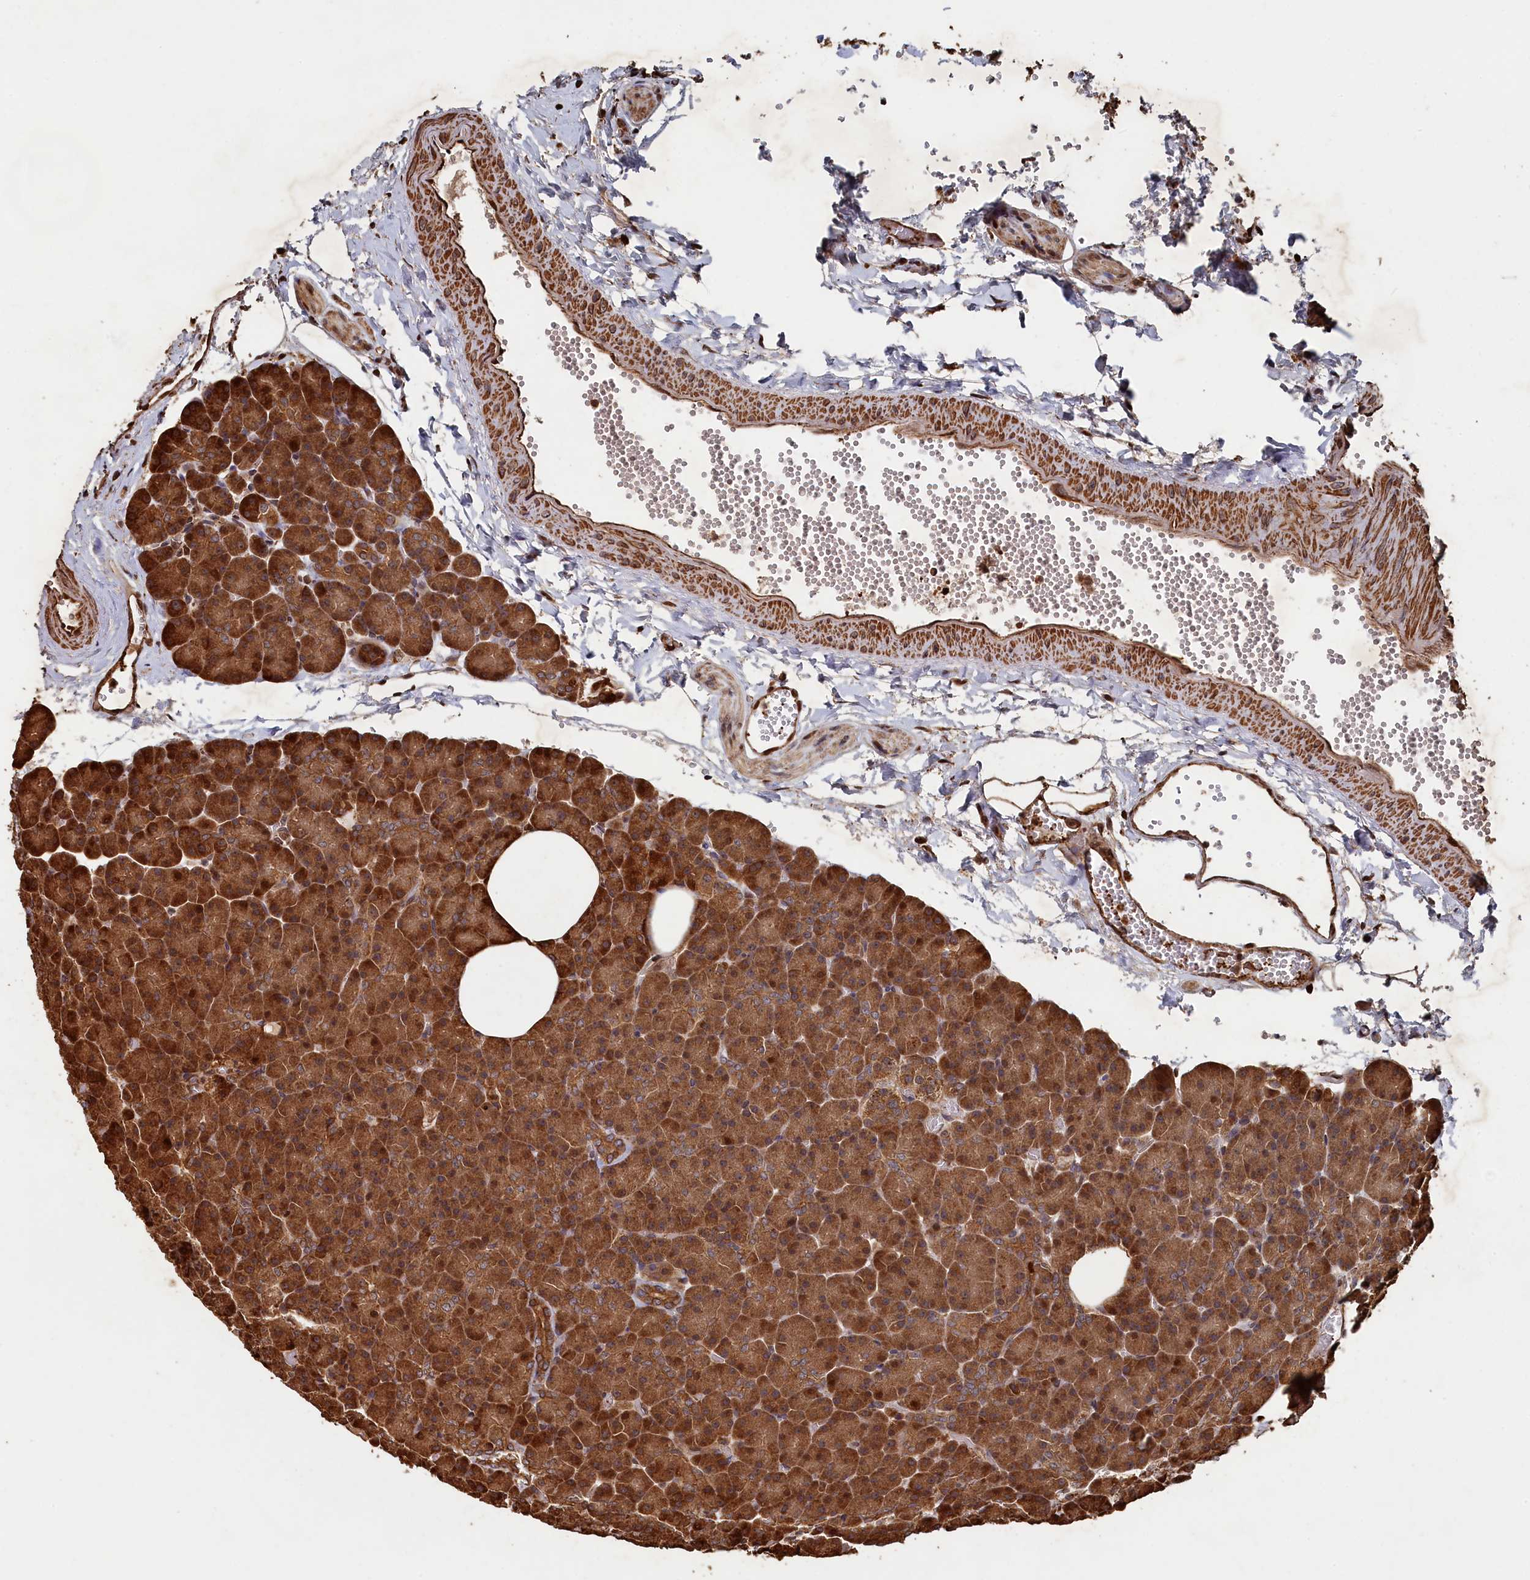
{"staining": {"intensity": "strong", "quantity": ">75%", "location": "cytoplasmic/membranous"}, "tissue": "pancreas", "cell_type": "Exocrine glandular cells", "image_type": "normal", "snomed": [{"axis": "morphology", "description": "Normal tissue, NOS"}, {"axis": "morphology", "description": "Carcinoid, malignant, NOS"}, {"axis": "topography", "description": "Pancreas"}], "caption": "Pancreas stained with DAB IHC shows high levels of strong cytoplasmic/membranous staining in approximately >75% of exocrine glandular cells.", "gene": "PIGN", "patient": {"sex": "female", "age": 35}}